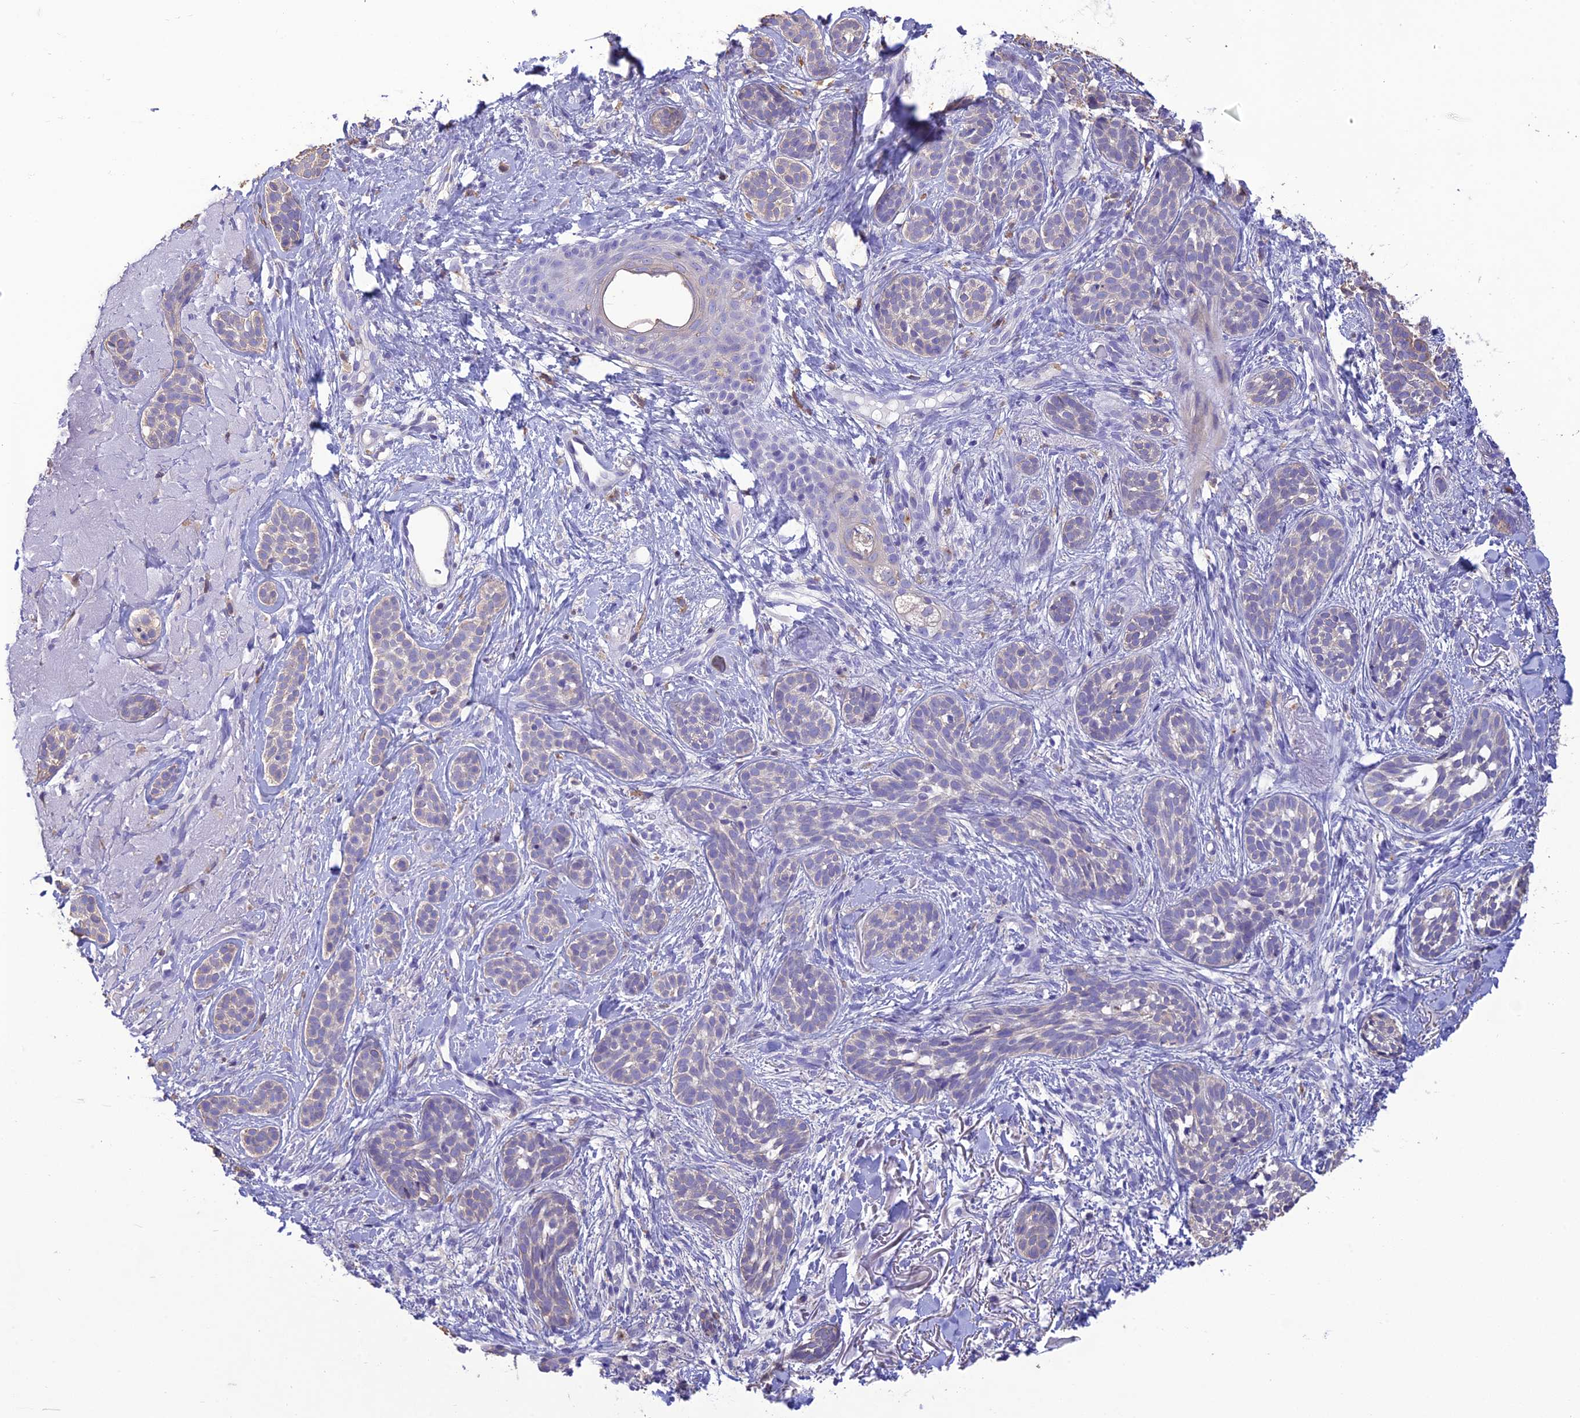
{"staining": {"intensity": "negative", "quantity": "none", "location": "none"}, "tissue": "skin cancer", "cell_type": "Tumor cells", "image_type": "cancer", "snomed": [{"axis": "morphology", "description": "Basal cell carcinoma"}, {"axis": "topography", "description": "Skin"}], "caption": "A high-resolution photomicrograph shows immunohistochemistry staining of skin basal cell carcinoma, which displays no significant positivity in tumor cells. The staining is performed using DAB brown chromogen with nuclei counter-stained in using hematoxylin.", "gene": "SFT2D2", "patient": {"sex": "male", "age": 71}}